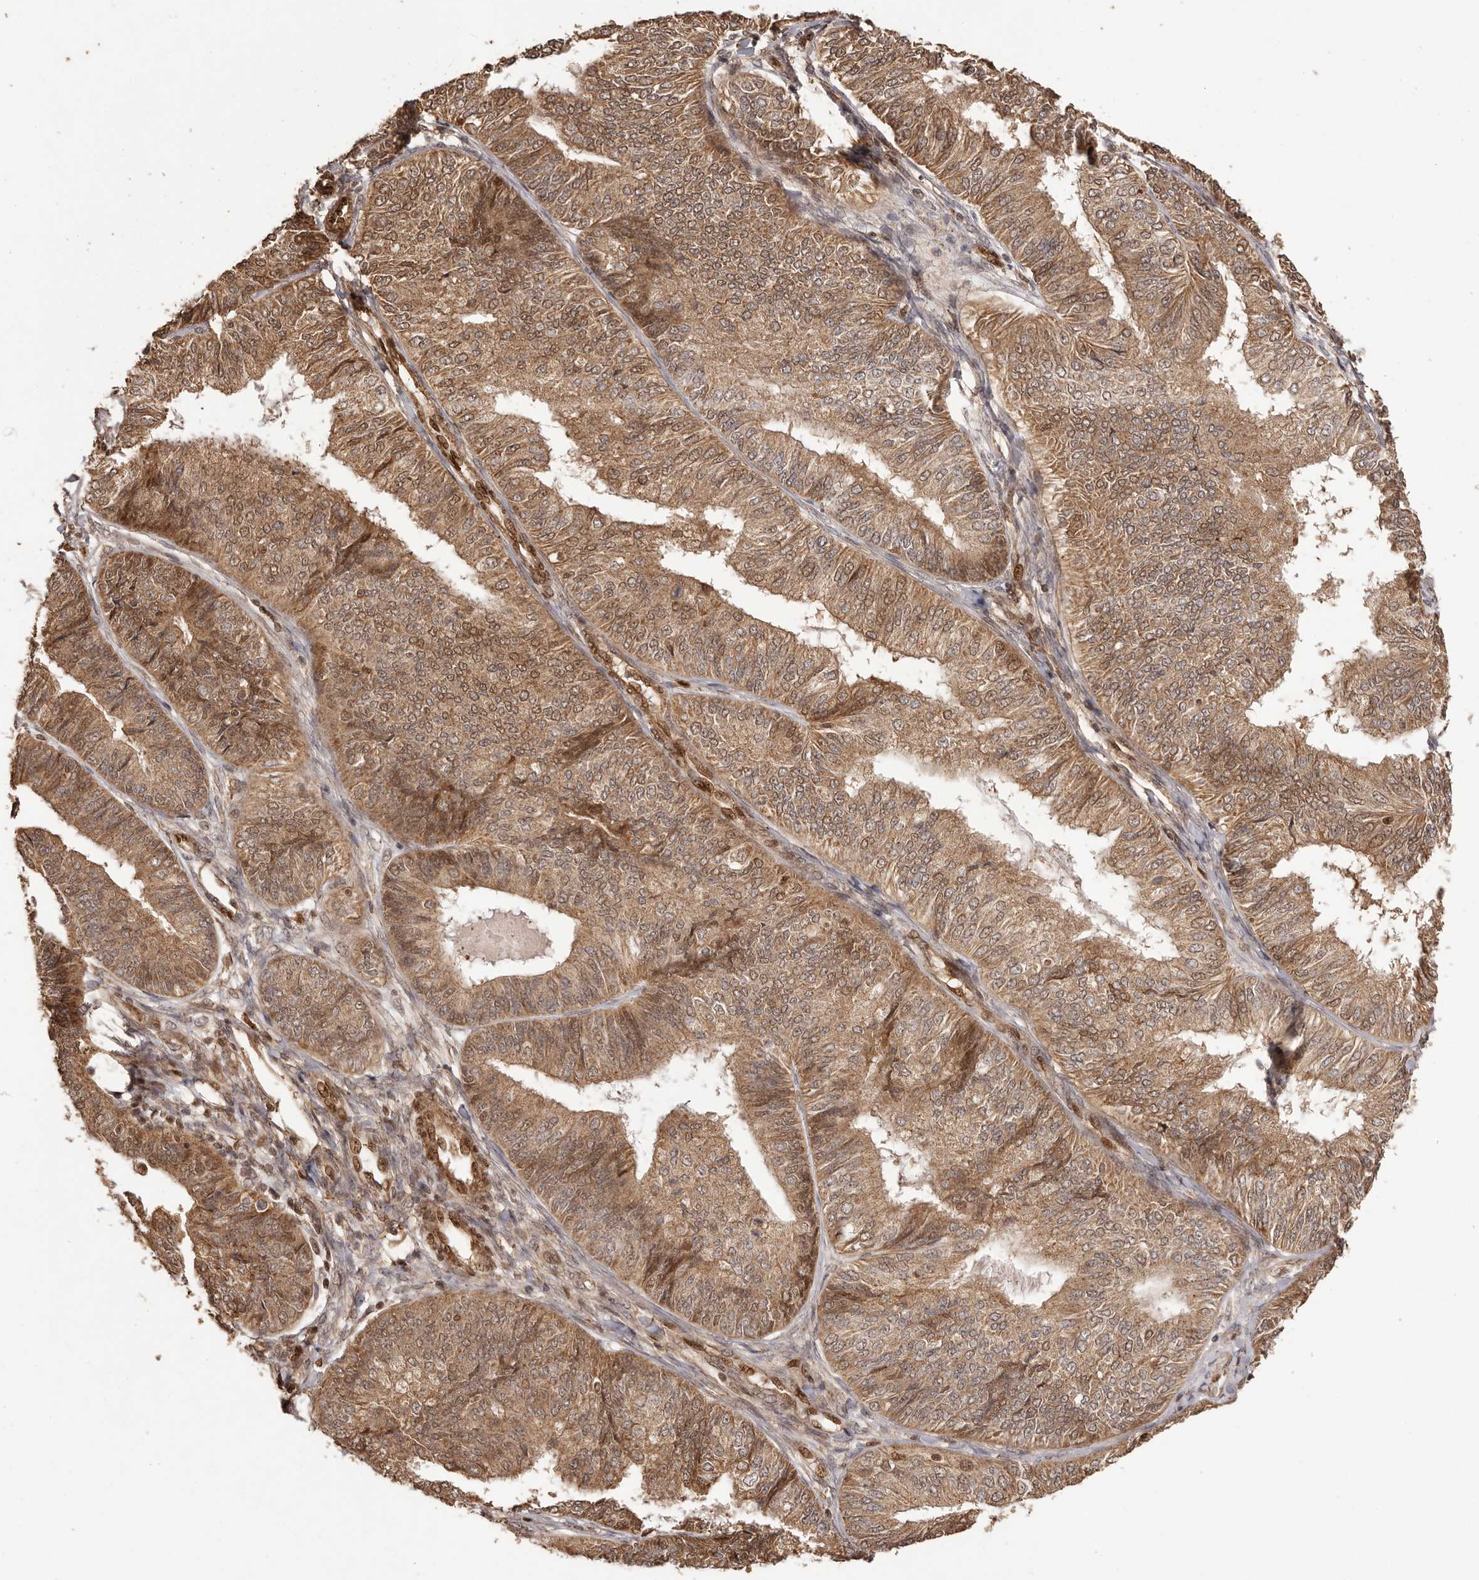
{"staining": {"intensity": "moderate", "quantity": ">75%", "location": "cytoplasmic/membranous,nuclear"}, "tissue": "endometrial cancer", "cell_type": "Tumor cells", "image_type": "cancer", "snomed": [{"axis": "morphology", "description": "Adenocarcinoma, NOS"}, {"axis": "topography", "description": "Endometrium"}], "caption": "Tumor cells show medium levels of moderate cytoplasmic/membranous and nuclear staining in approximately >75% of cells in human endometrial cancer (adenocarcinoma).", "gene": "UBR2", "patient": {"sex": "female", "age": 58}}